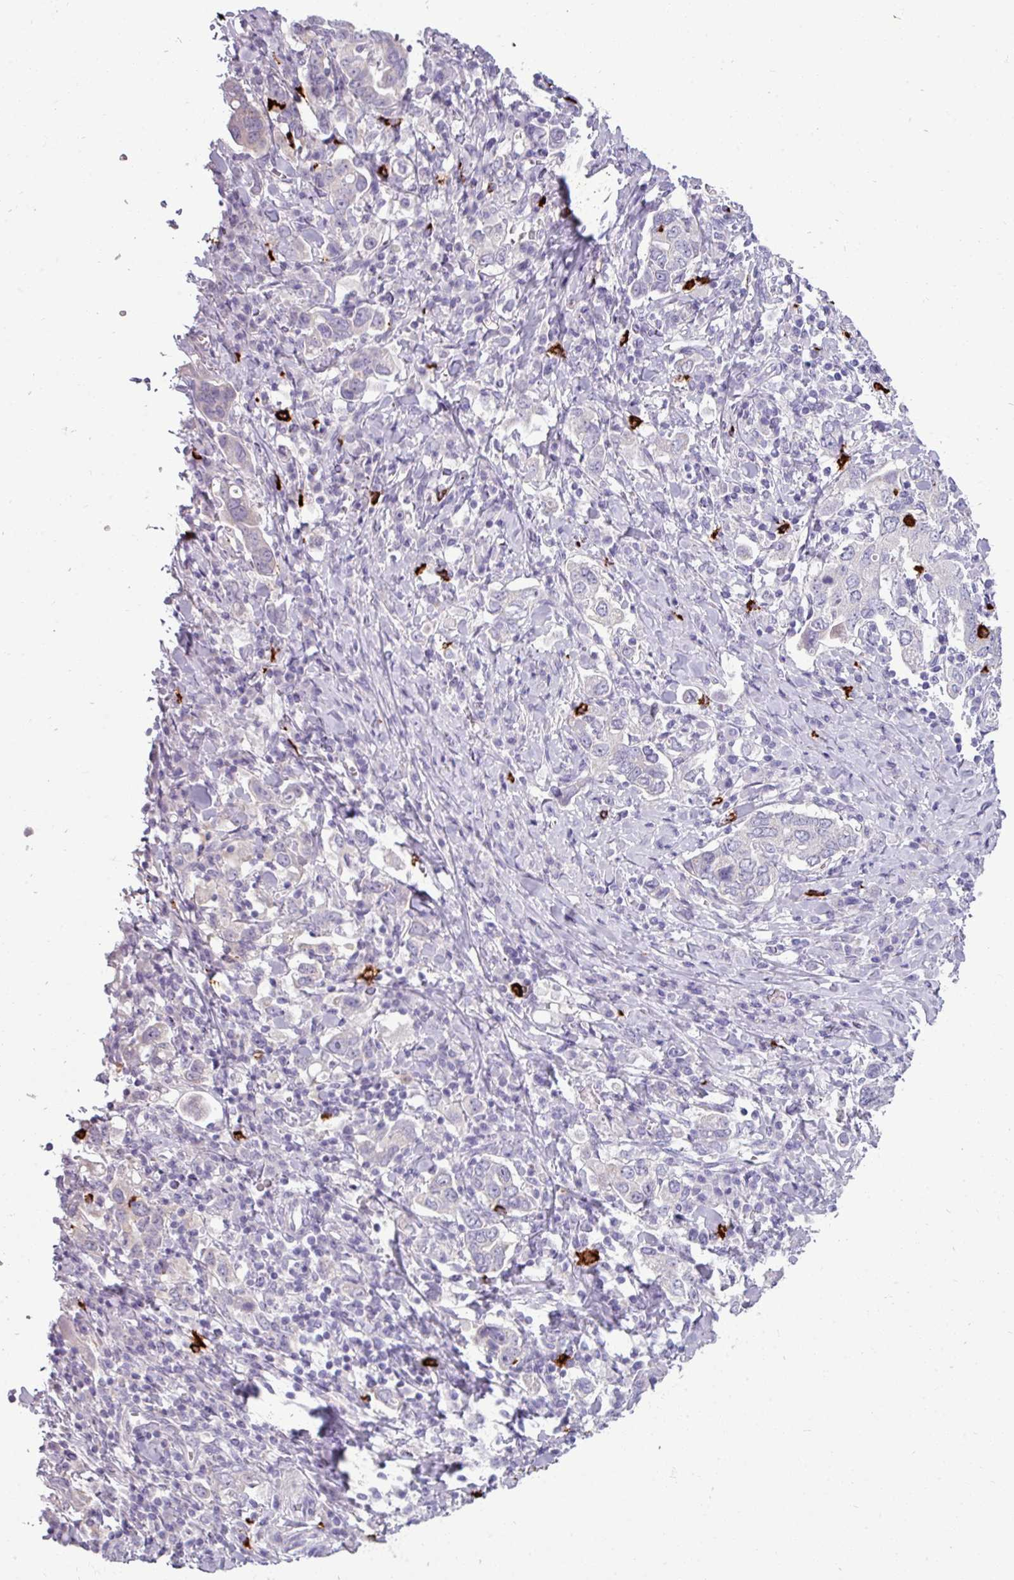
{"staining": {"intensity": "negative", "quantity": "none", "location": "none"}, "tissue": "stomach cancer", "cell_type": "Tumor cells", "image_type": "cancer", "snomed": [{"axis": "morphology", "description": "Adenocarcinoma, NOS"}, {"axis": "topography", "description": "Stomach, upper"}, {"axis": "topography", "description": "Stomach"}], "caption": "The IHC photomicrograph has no significant positivity in tumor cells of stomach cancer tissue. The staining was performed using DAB to visualize the protein expression in brown, while the nuclei were stained in blue with hematoxylin (Magnification: 20x).", "gene": "TRIM39", "patient": {"sex": "male", "age": 62}}